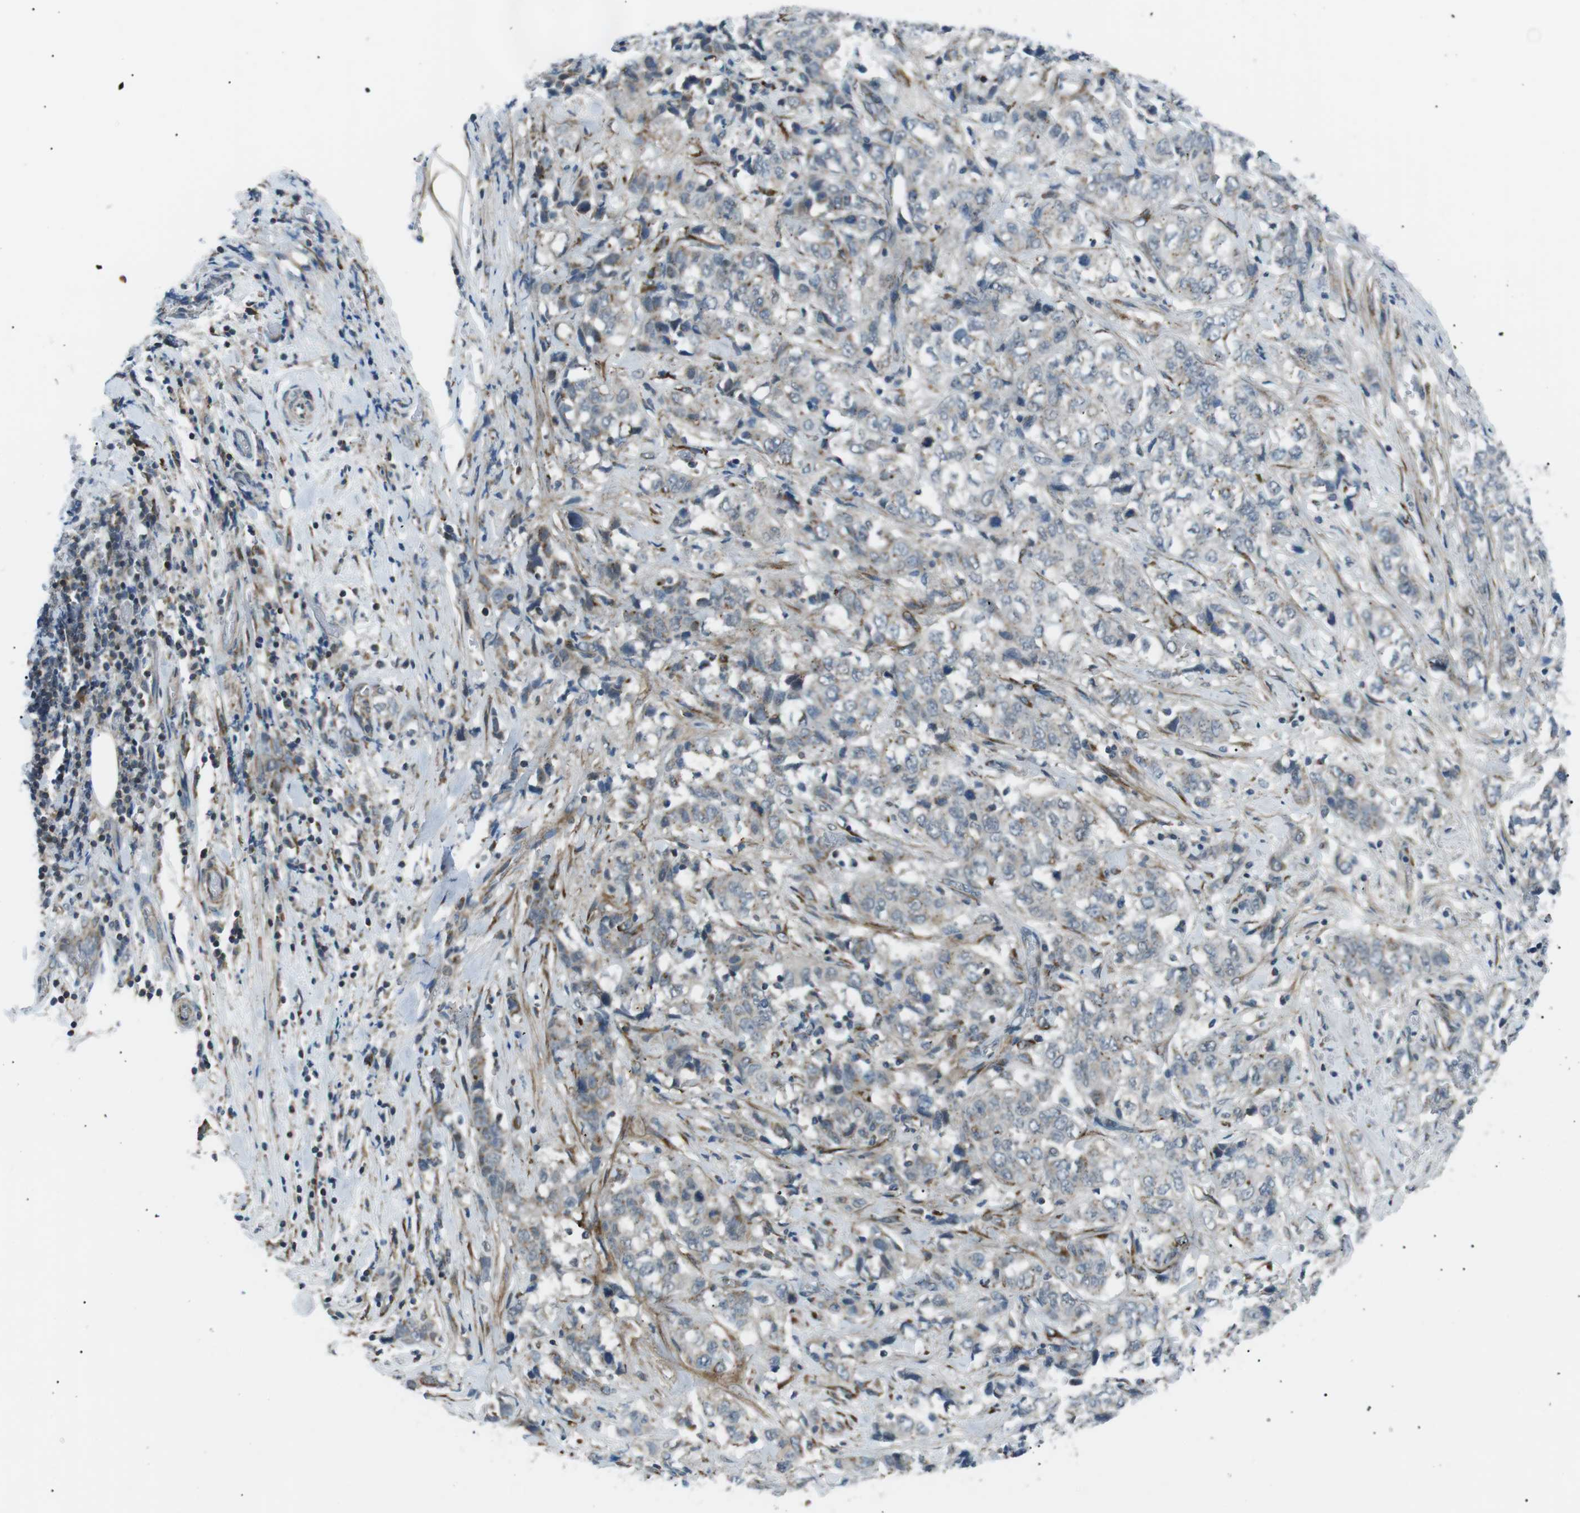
{"staining": {"intensity": "weak", "quantity": "<25%", "location": "cytoplasmic/membranous"}, "tissue": "stomach cancer", "cell_type": "Tumor cells", "image_type": "cancer", "snomed": [{"axis": "morphology", "description": "Adenocarcinoma, NOS"}, {"axis": "topography", "description": "Stomach"}], "caption": "Immunohistochemistry (IHC) image of neoplastic tissue: human stomach adenocarcinoma stained with DAB (3,3'-diaminobenzidine) reveals no significant protein expression in tumor cells.", "gene": "ARID5B", "patient": {"sex": "male", "age": 48}}